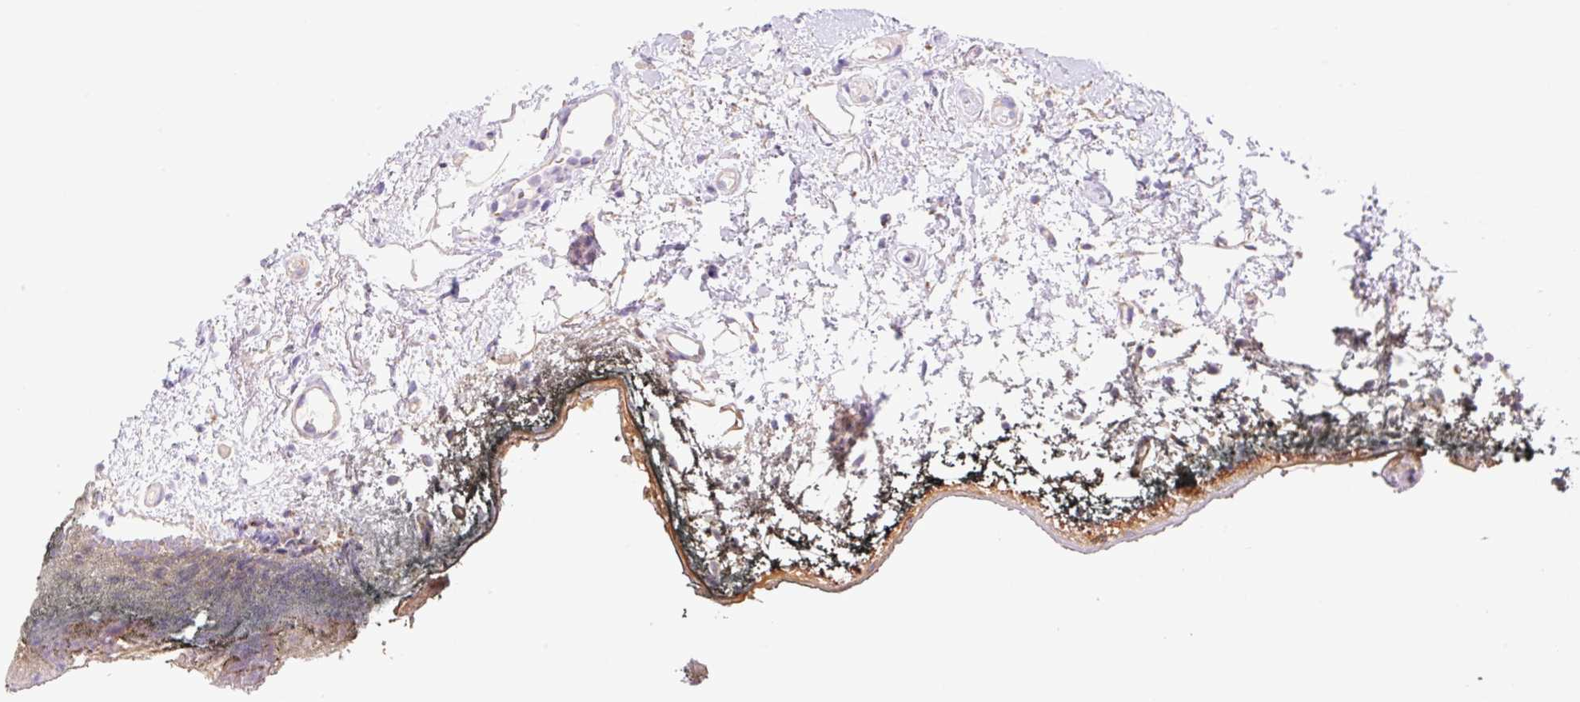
{"staining": {"intensity": "moderate", "quantity": "<25%", "location": "cytoplasmic/membranous"}, "tissue": "oral mucosa", "cell_type": "Squamous epithelial cells", "image_type": "normal", "snomed": [{"axis": "morphology", "description": "Normal tissue, NOS"}, {"axis": "morphology", "description": "Squamous cell carcinoma, NOS"}, {"axis": "topography", "description": "Oral tissue"}, {"axis": "topography", "description": "Head-Neck"}], "caption": "Immunohistochemical staining of normal oral mucosa exhibits <25% levels of moderate cytoplasmic/membranous protein staining in approximately <25% of squamous epithelial cells. (Stains: DAB (3,3'-diaminobenzidine) in brown, nuclei in blue, Microscopy: brightfield microscopy at high magnification).", "gene": "ETNK2", "patient": {"sex": "female", "age": 81}}